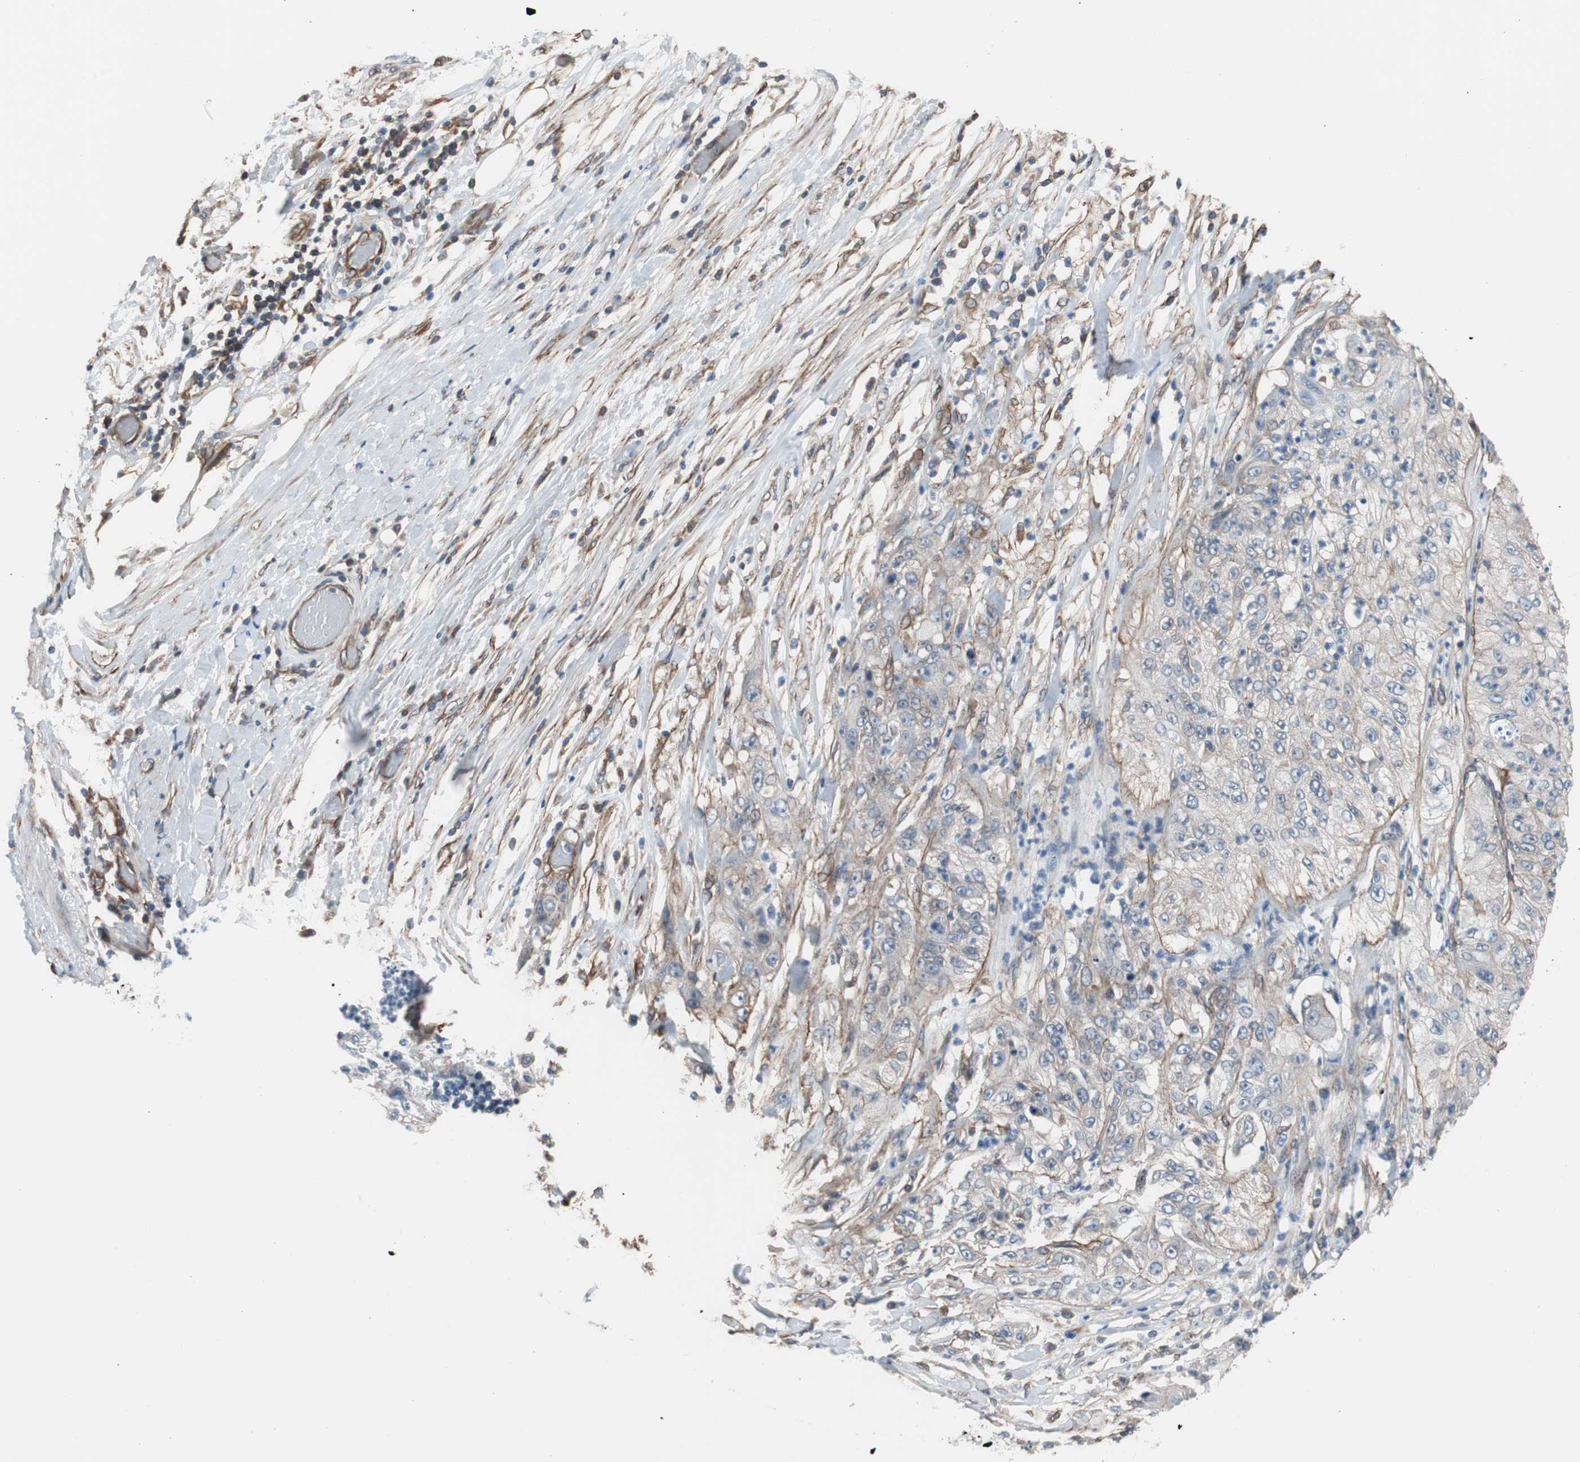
{"staining": {"intensity": "weak", "quantity": "25%-75%", "location": "cytoplasmic/membranous"}, "tissue": "lung cancer", "cell_type": "Tumor cells", "image_type": "cancer", "snomed": [{"axis": "morphology", "description": "Inflammation, NOS"}, {"axis": "morphology", "description": "Squamous cell carcinoma, NOS"}, {"axis": "topography", "description": "Lymph node"}, {"axis": "topography", "description": "Soft tissue"}, {"axis": "topography", "description": "Lung"}], "caption": "Lung cancer (squamous cell carcinoma) tissue exhibits weak cytoplasmic/membranous positivity in about 25%-75% of tumor cells, visualized by immunohistochemistry.", "gene": "KIF3B", "patient": {"sex": "male", "age": 66}}